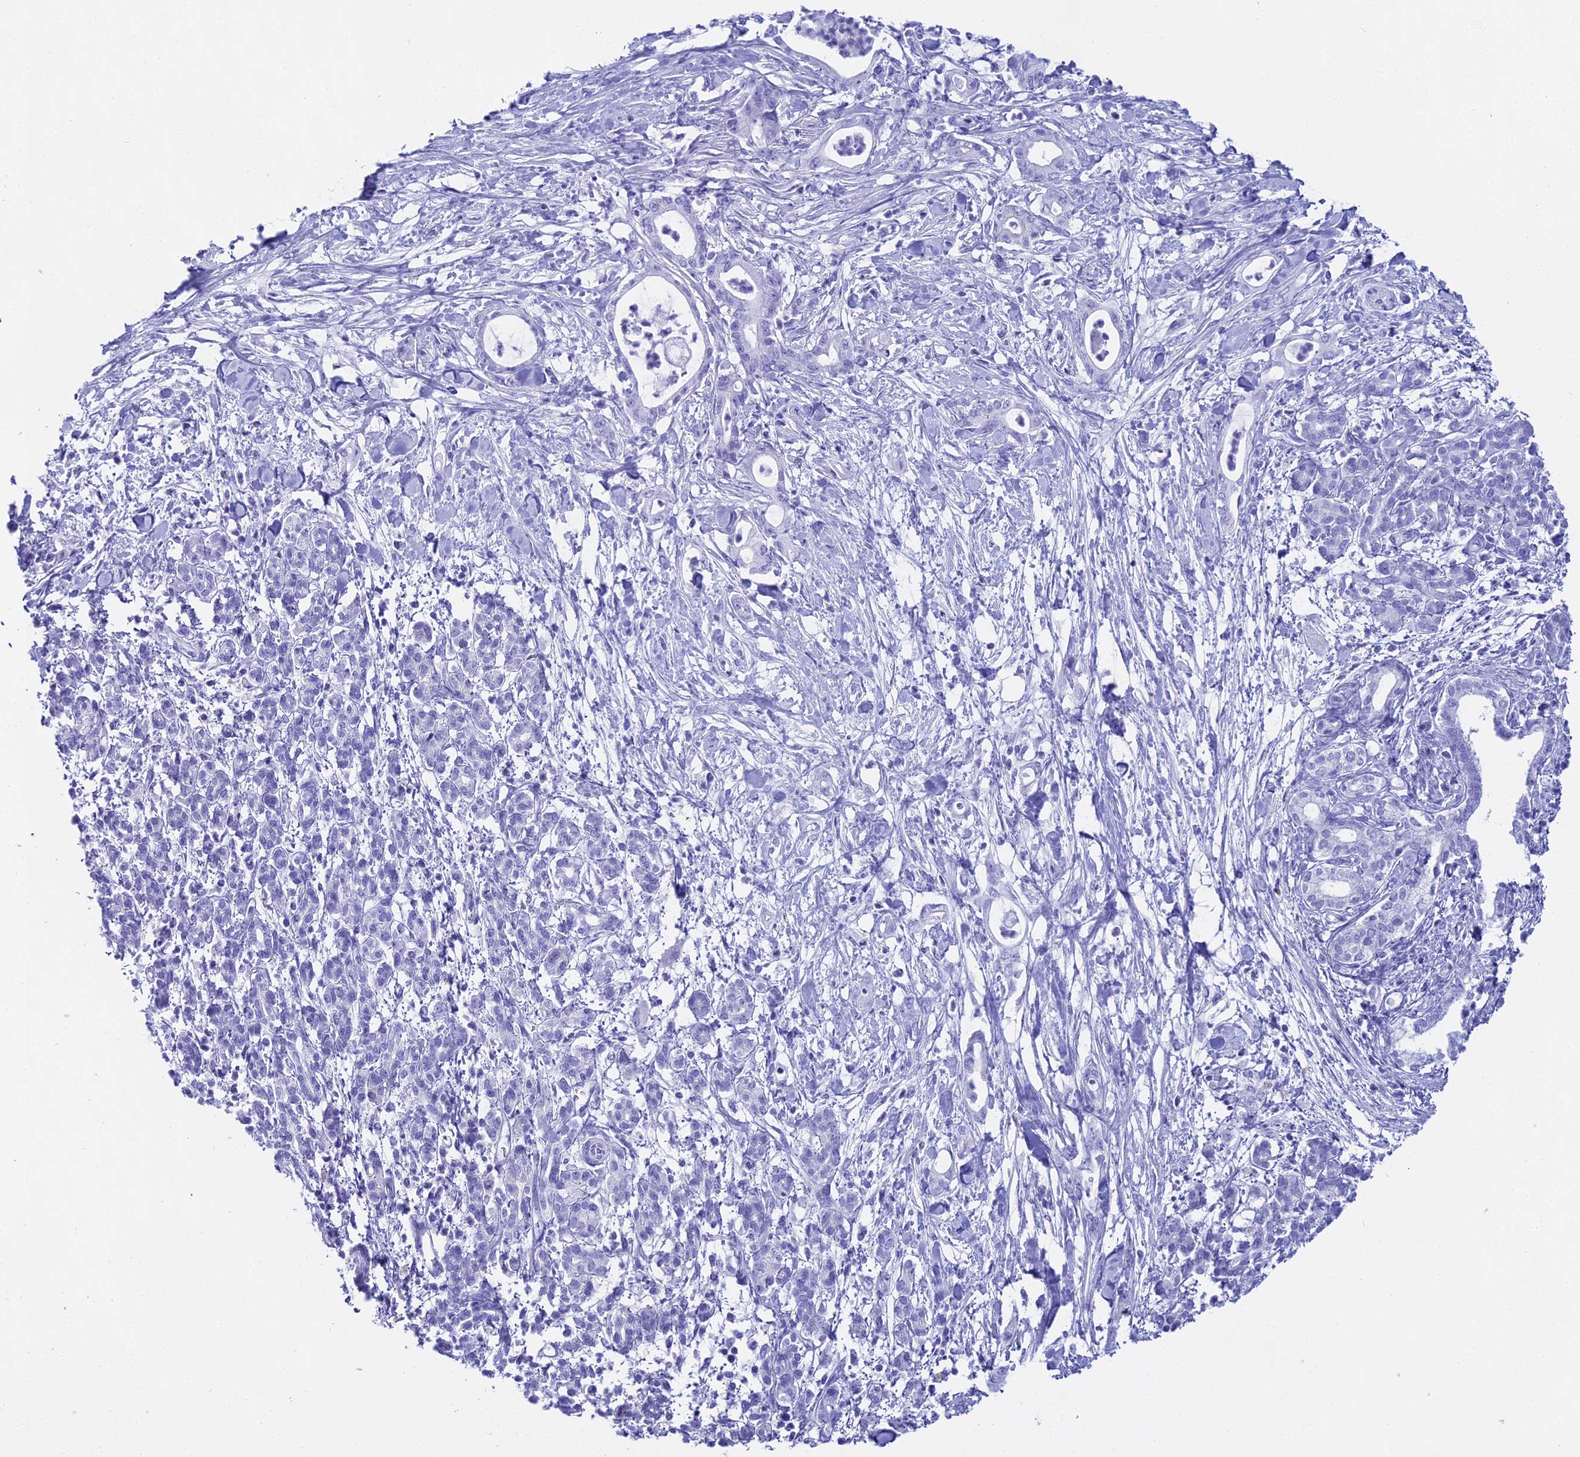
{"staining": {"intensity": "negative", "quantity": "none", "location": "none"}, "tissue": "pancreatic cancer", "cell_type": "Tumor cells", "image_type": "cancer", "snomed": [{"axis": "morphology", "description": "Adenocarcinoma, NOS"}, {"axis": "topography", "description": "Pancreas"}], "caption": "Immunohistochemical staining of adenocarcinoma (pancreatic) reveals no significant positivity in tumor cells.", "gene": "CGB2", "patient": {"sex": "female", "age": 55}}